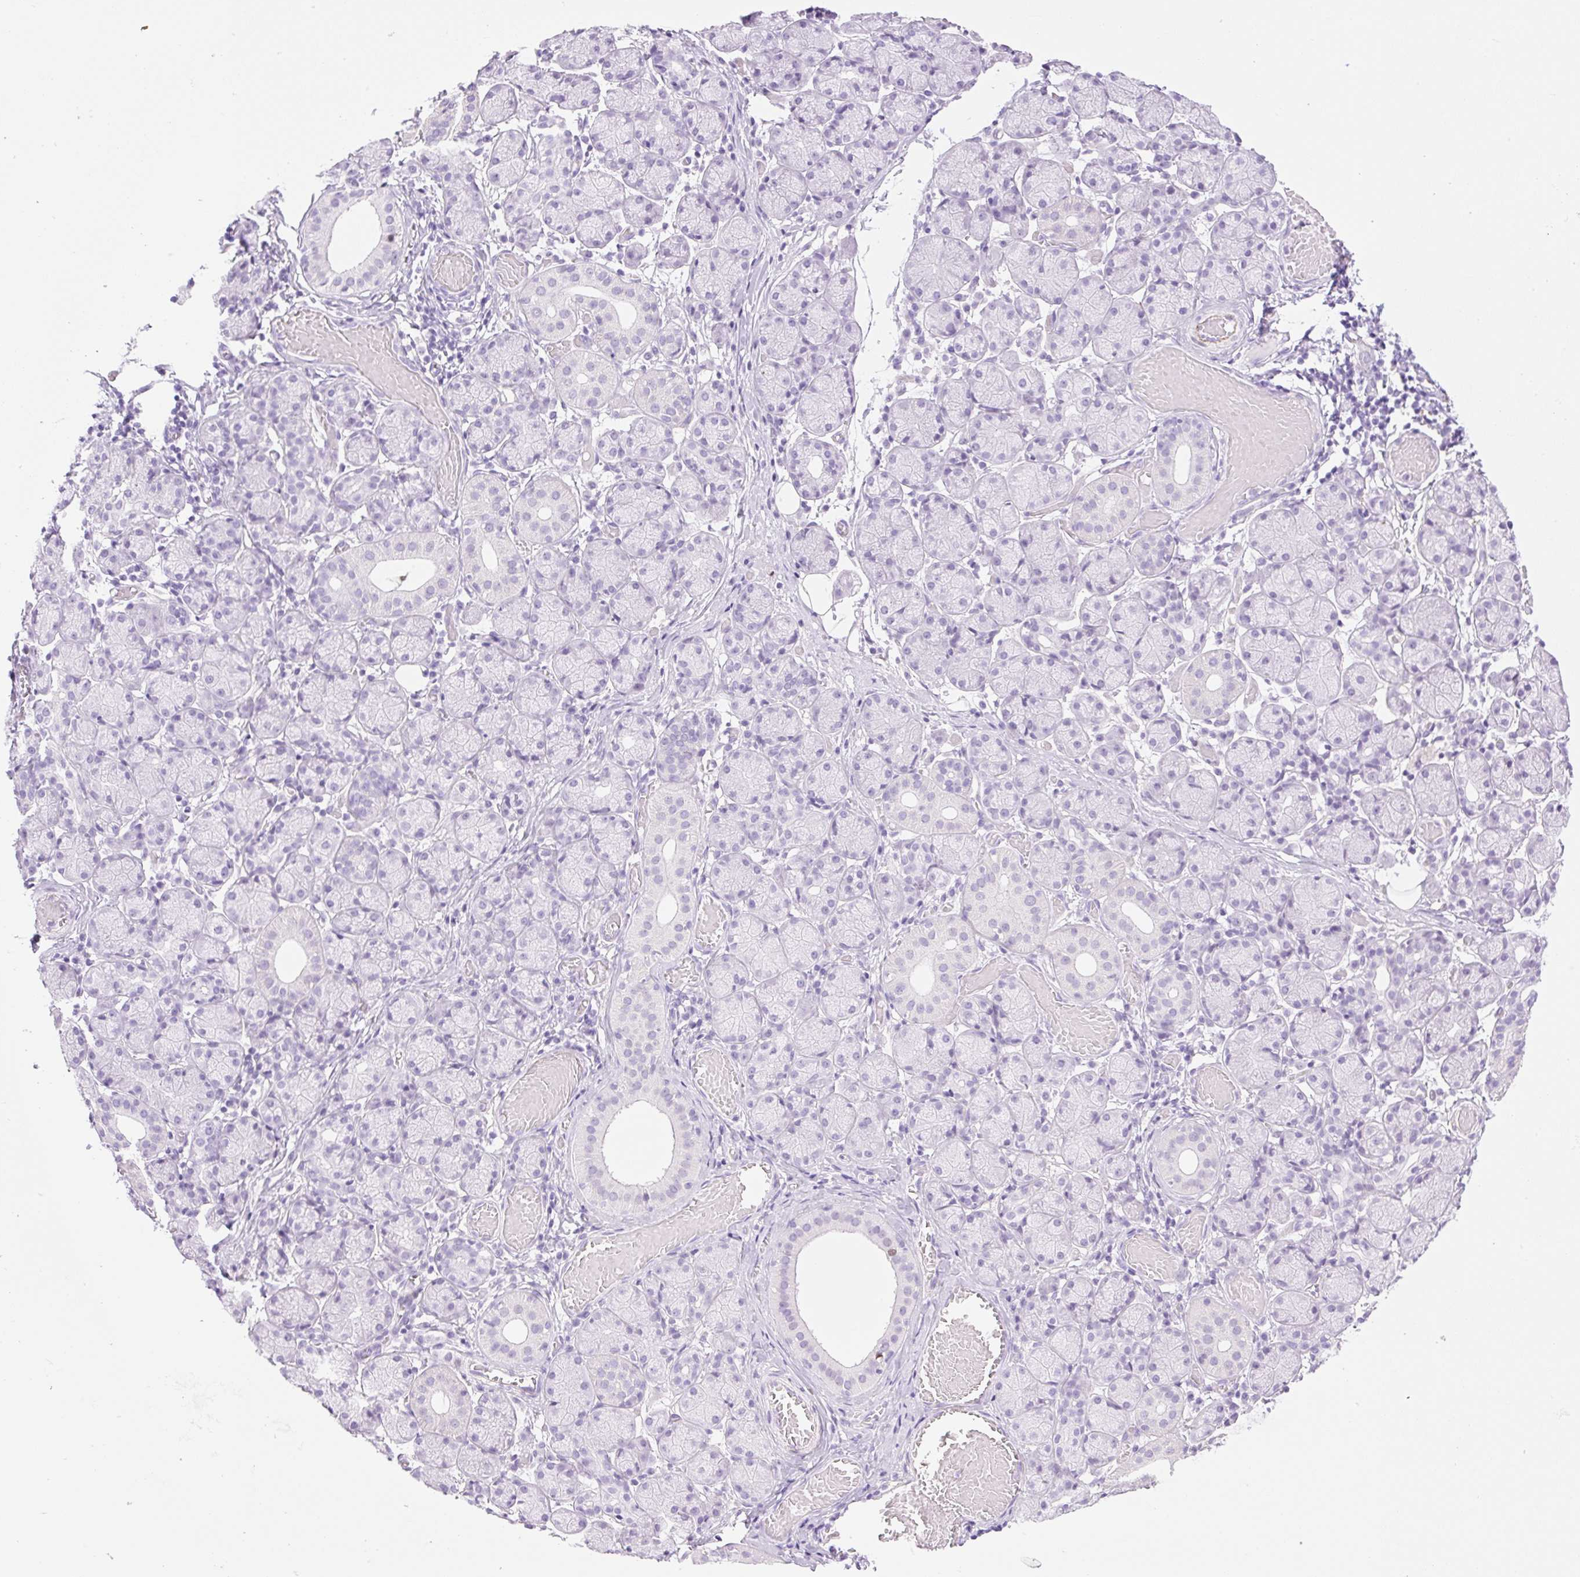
{"staining": {"intensity": "negative", "quantity": "none", "location": "none"}, "tissue": "salivary gland", "cell_type": "Glandular cells", "image_type": "normal", "snomed": [{"axis": "morphology", "description": "Normal tissue, NOS"}, {"axis": "topography", "description": "Salivary gland"}], "caption": "A micrograph of salivary gland stained for a protein displays no brown staining in glandular cells. (Immunohistochemistry (ihc), brightfield microscopy, high magnification).", "gene": "SP140L", "patient": {"sex": "female", "age": 24}}